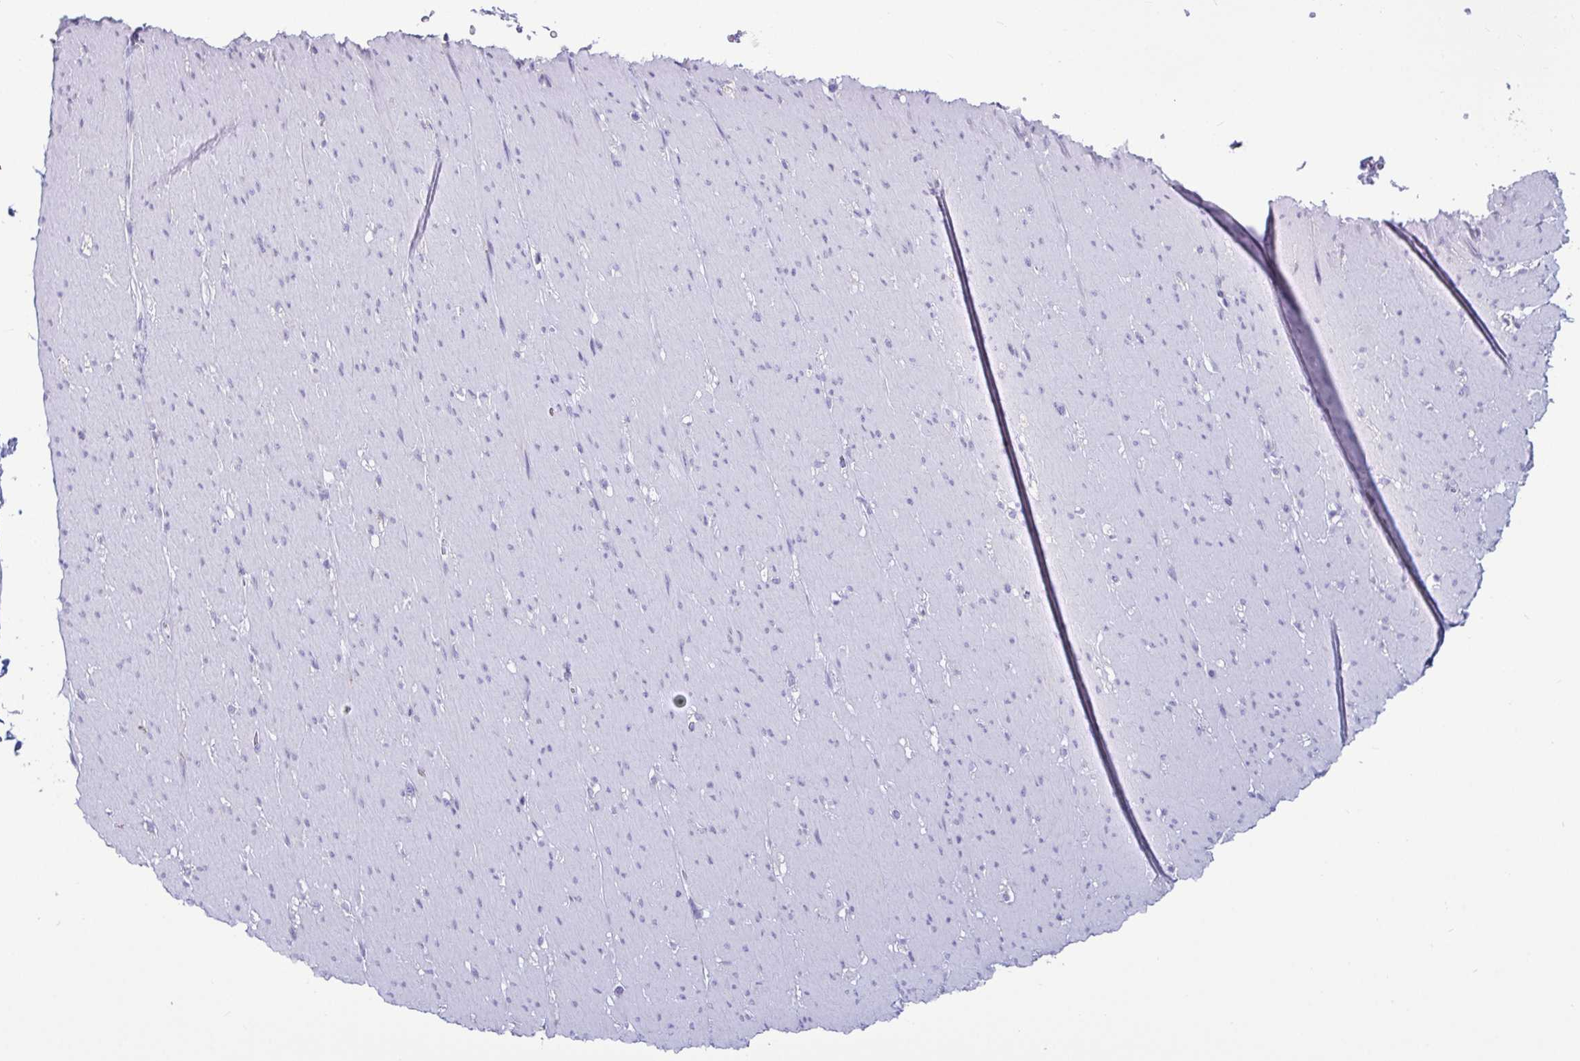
{"staining": {"intensity": "negative", "quantity": "none", "location": "none"}, "tissue": "smooth muscle", "cell_type": "Smooth muscle cells", "image_type": "normal", "snomed": [{"axis": "morphology", "description": "Normal tissue, NOS"}, {"axis": "topography", "description": "Smooth muscle"}, {"axis": "topography", "description": "Rectum"}], "caption": "Immunohistochemistry of unremarkable human smooth muscle displays no positivity in smooth muscle cells.", "gene": "TFPI2", "patient": {"sex": "male", "age": 53}}